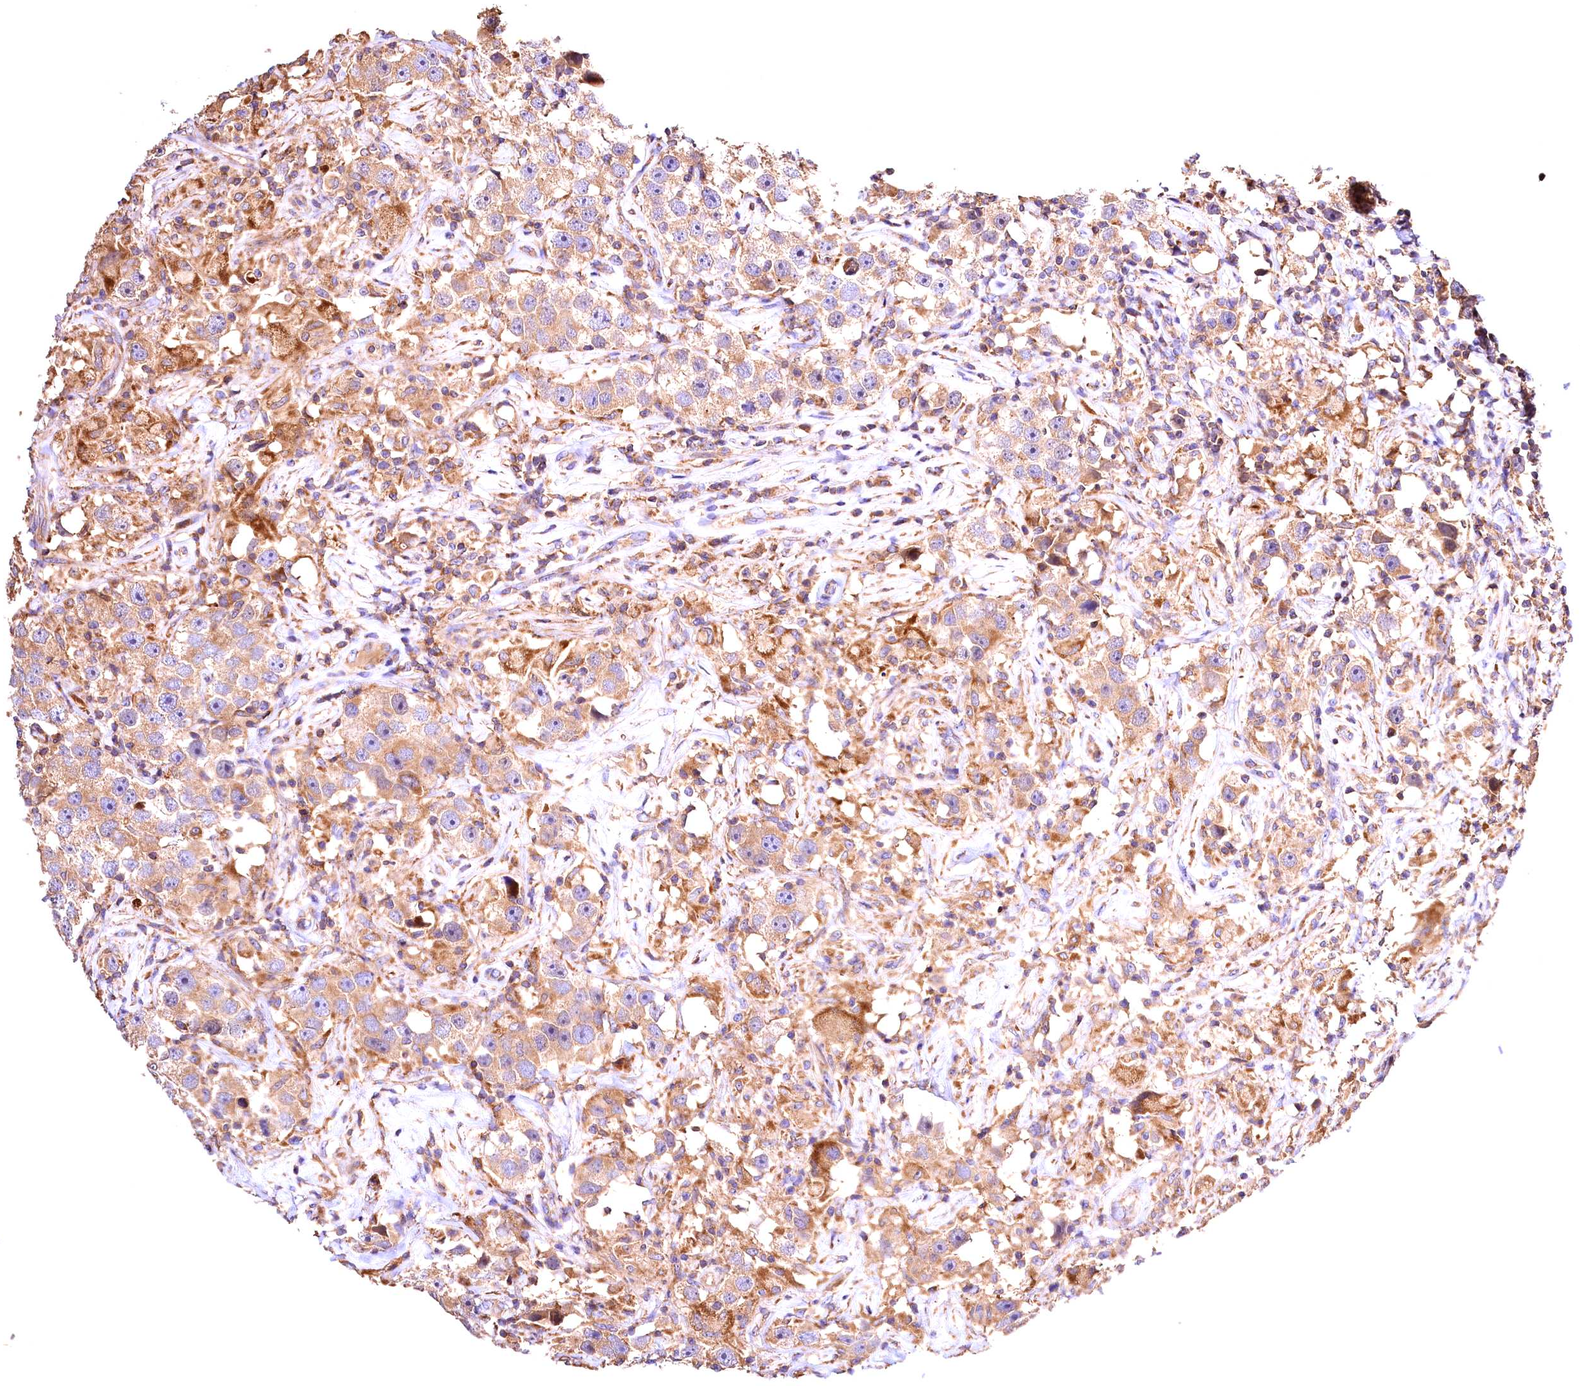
{"staining": {"intensity": "moderate", "quantity": ">75%", "location": "cytoplasmic/membranous"}, "tissue": "testis cancer", "cell_type": "Tumor cells", "image_type": "cancer", "snomed": [{"axis": "morphology", "description": "Seminoma, NOS"}, {"axis": "topography", "description": "Testis"}], "caption": "Seminoma (testis) stained with immunohistochemistry displays moderate cytoplasmic/membranous staining in approximately >75% of tumor cells.", "gene": "KPTN", "patient": {"sex": "male", "age": 49}}